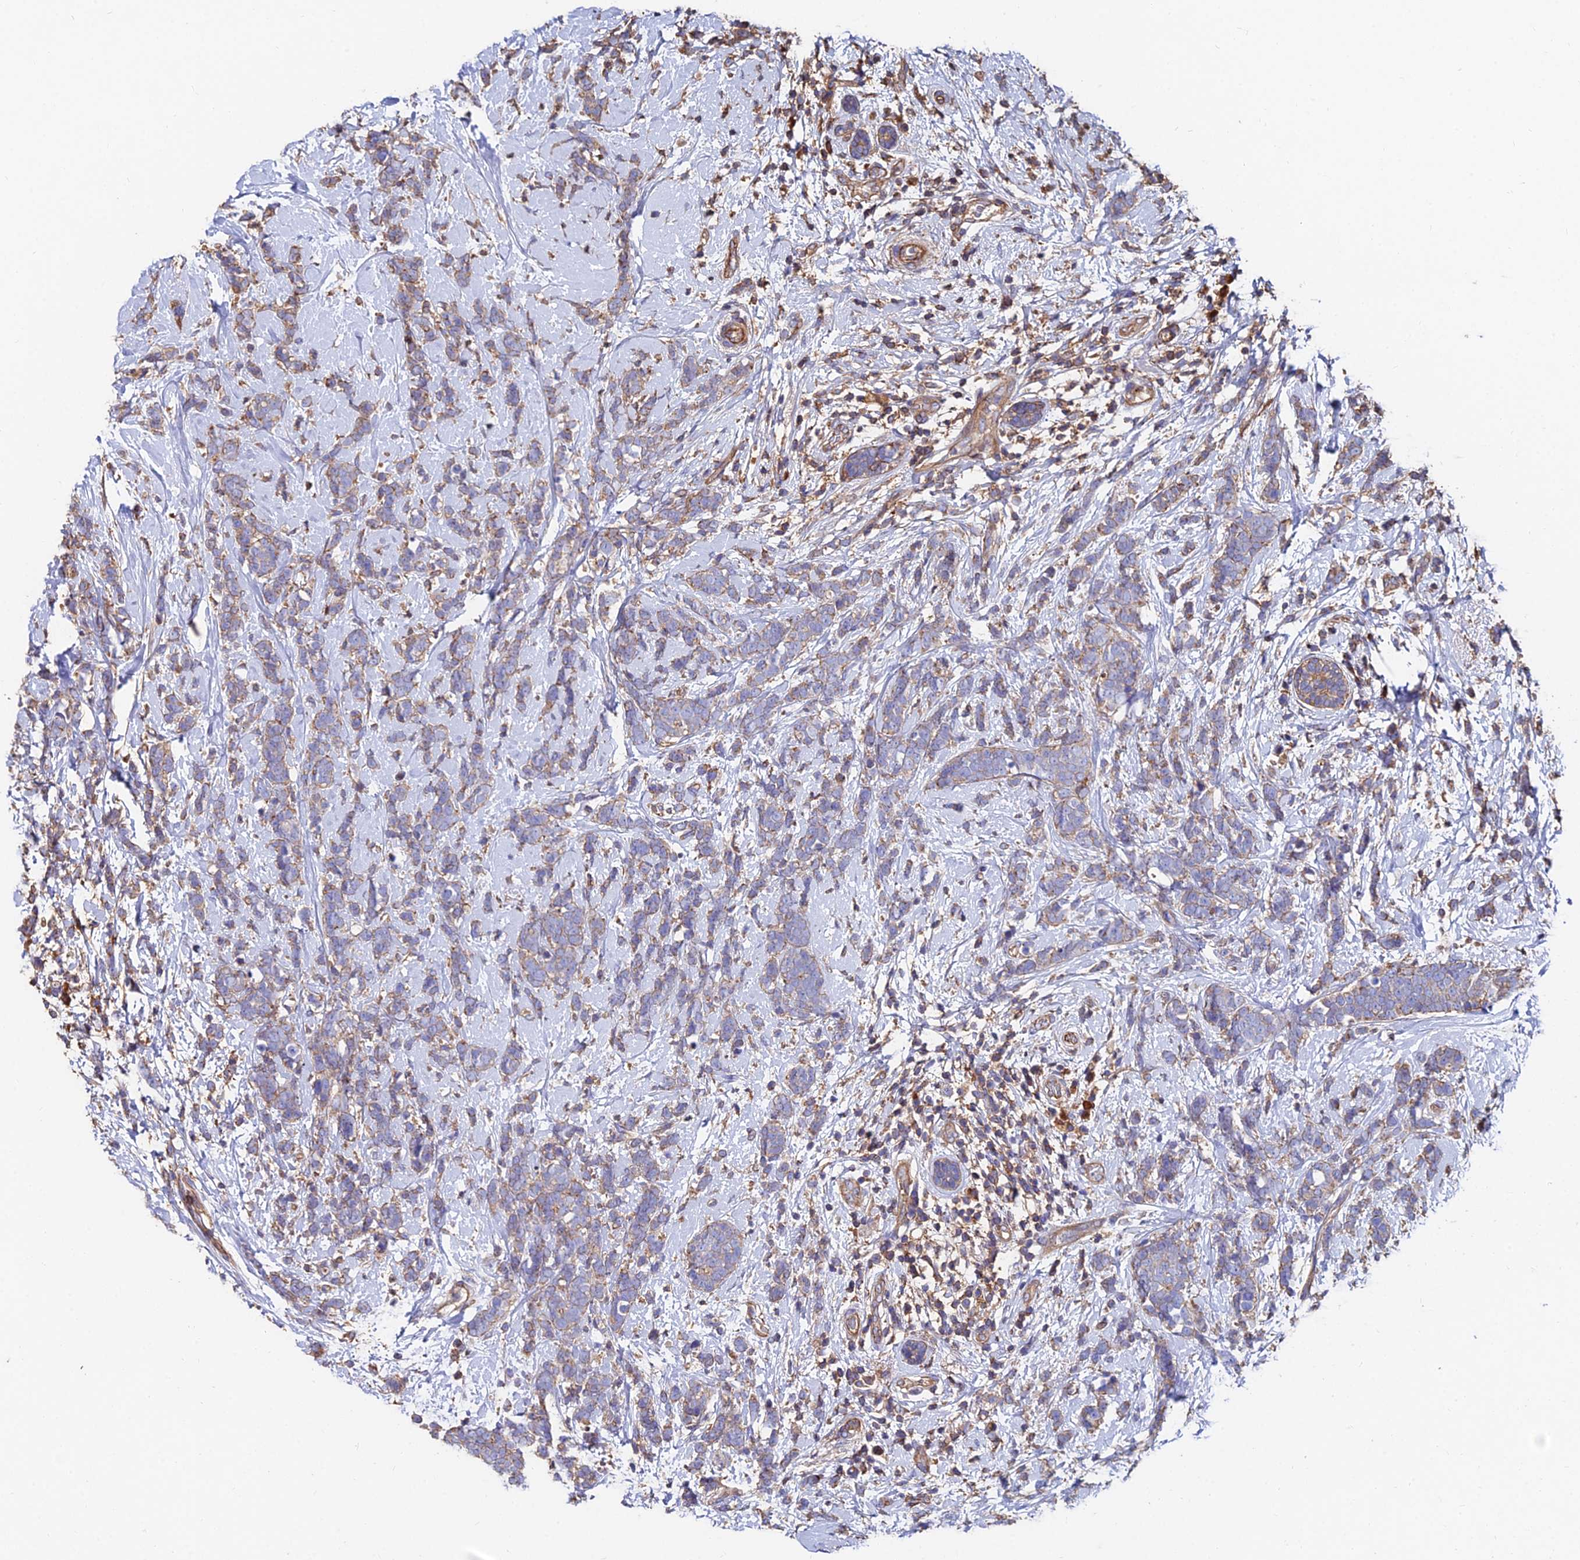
{"staining": {"intensity": "weak", "quantity": "25%-75%", "location": "cytoplasmic/membranous"}, "tissue": "breast cancer", "cell_type": "Tumor cells", "image_type": "cancer", "snomed": [{"axis": "morphology", "description": "Lobular carcinoma"}, {"axis": "topography", "description": "Breast"}], "caption": "Breast cancer (lobular carcinoma) was stained to show a protein in brown. There is low levels of weak cytoplasmic/membranous staining in about 25%-75% of tumor cells.", "gene": "EXT1", "patient": {"sex": "female", "age": 58}}